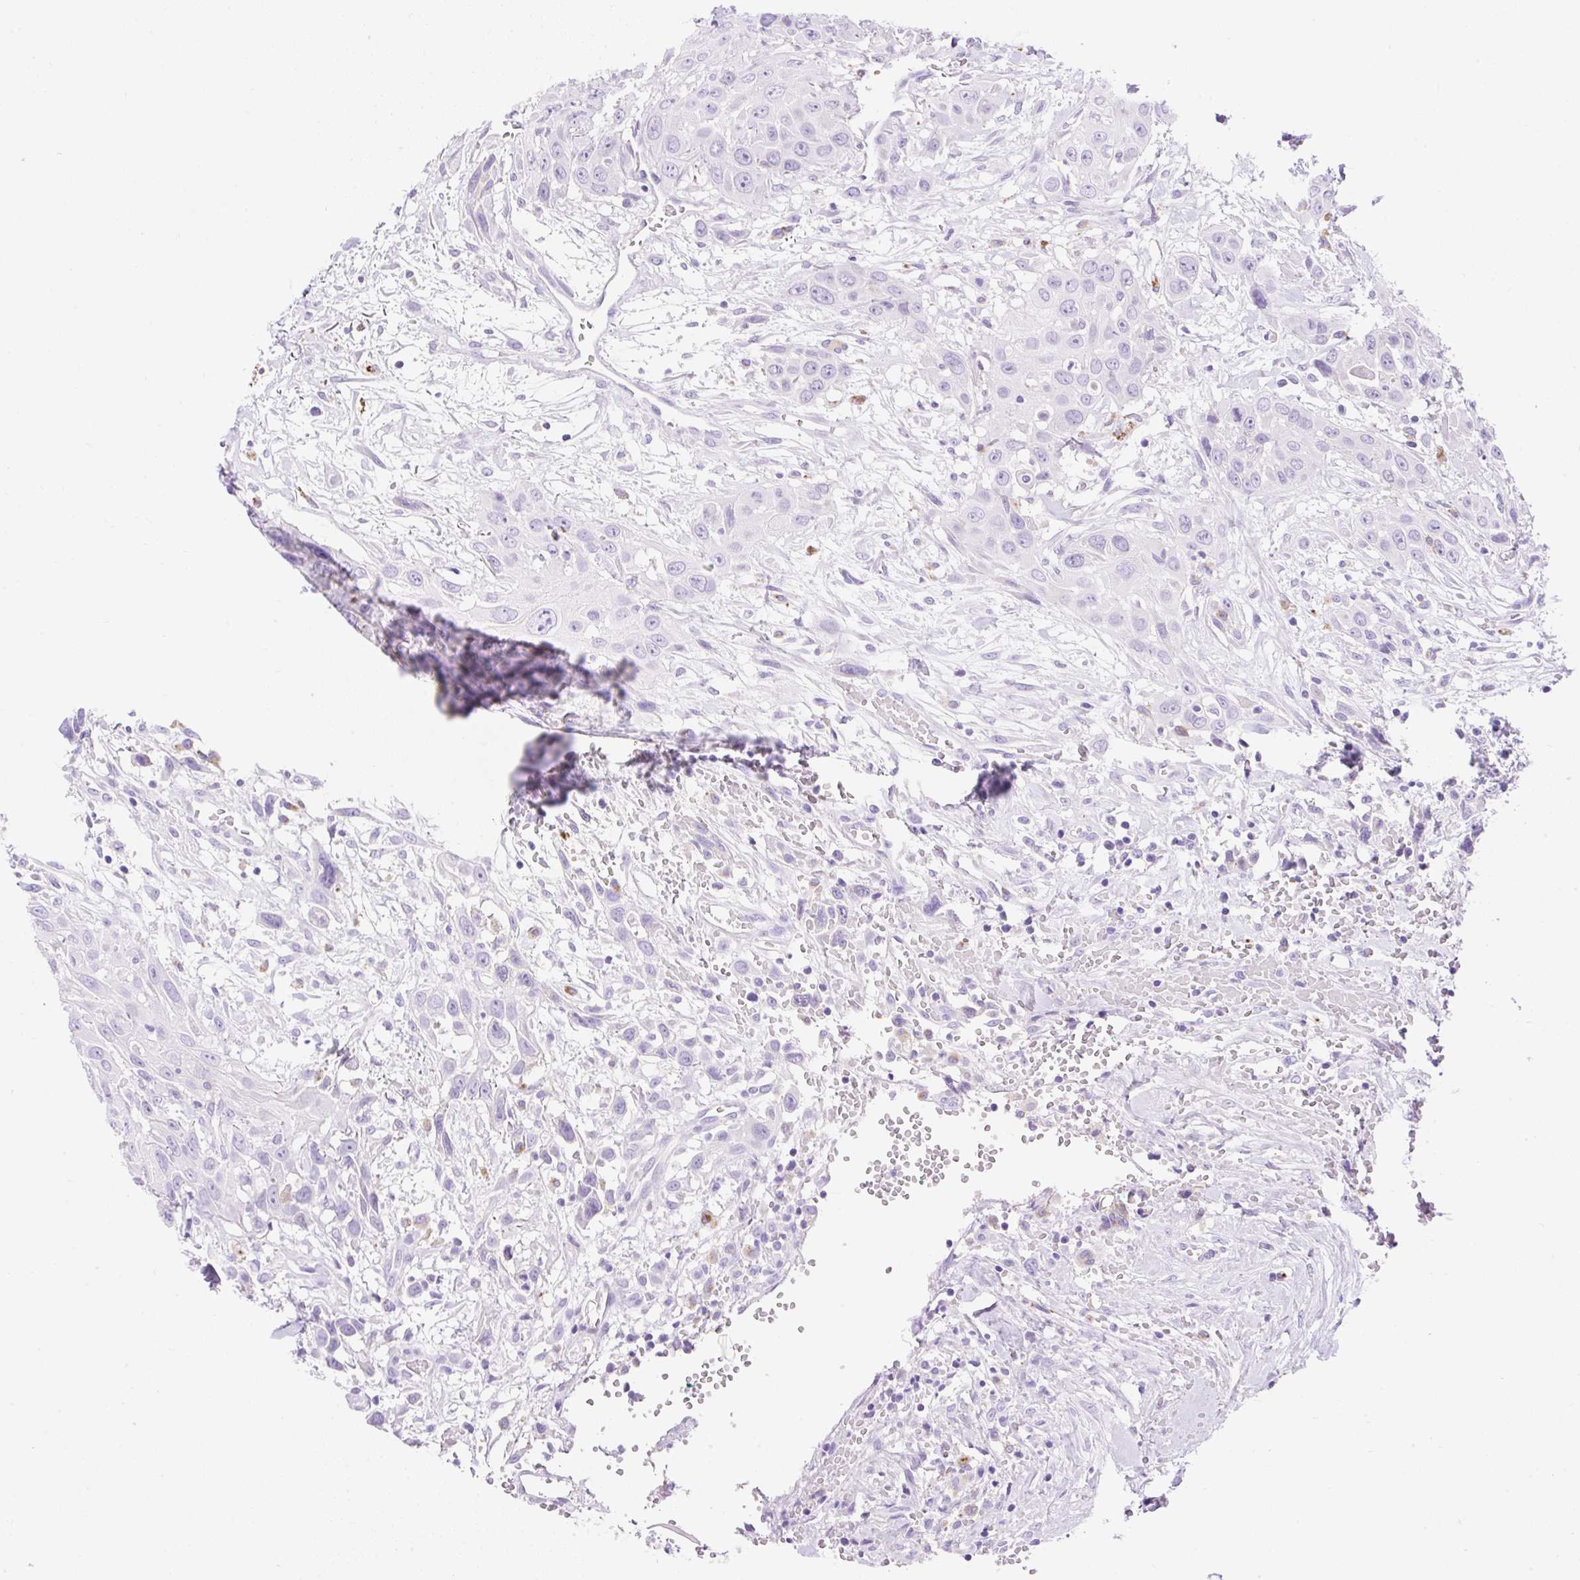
{"staining": {"intensity": "moderate", "quantity": "<25%", "location": "cytoplasmic/membranous"}, "tissue": "head and neck cancer", "cell_type": "Tumor cells", "image_type": "cancer", "snomed": [{"axis": "morphology", "description": "Squamous cell carcinoma, NOS"}, {"axis": "topography", "description": "Head-Neck"}], "caption": "This histopathology image shows head and neck cancer (squamous cell carcinoma) stained with IHC to label a protein in brown. The cytoplasmic/membranous of tumor cells show moderate positivity for the protein. Nuclei are counter-stained blue.", "gene": "HEXB", "patient": {"sex": "male", "age": 81}}